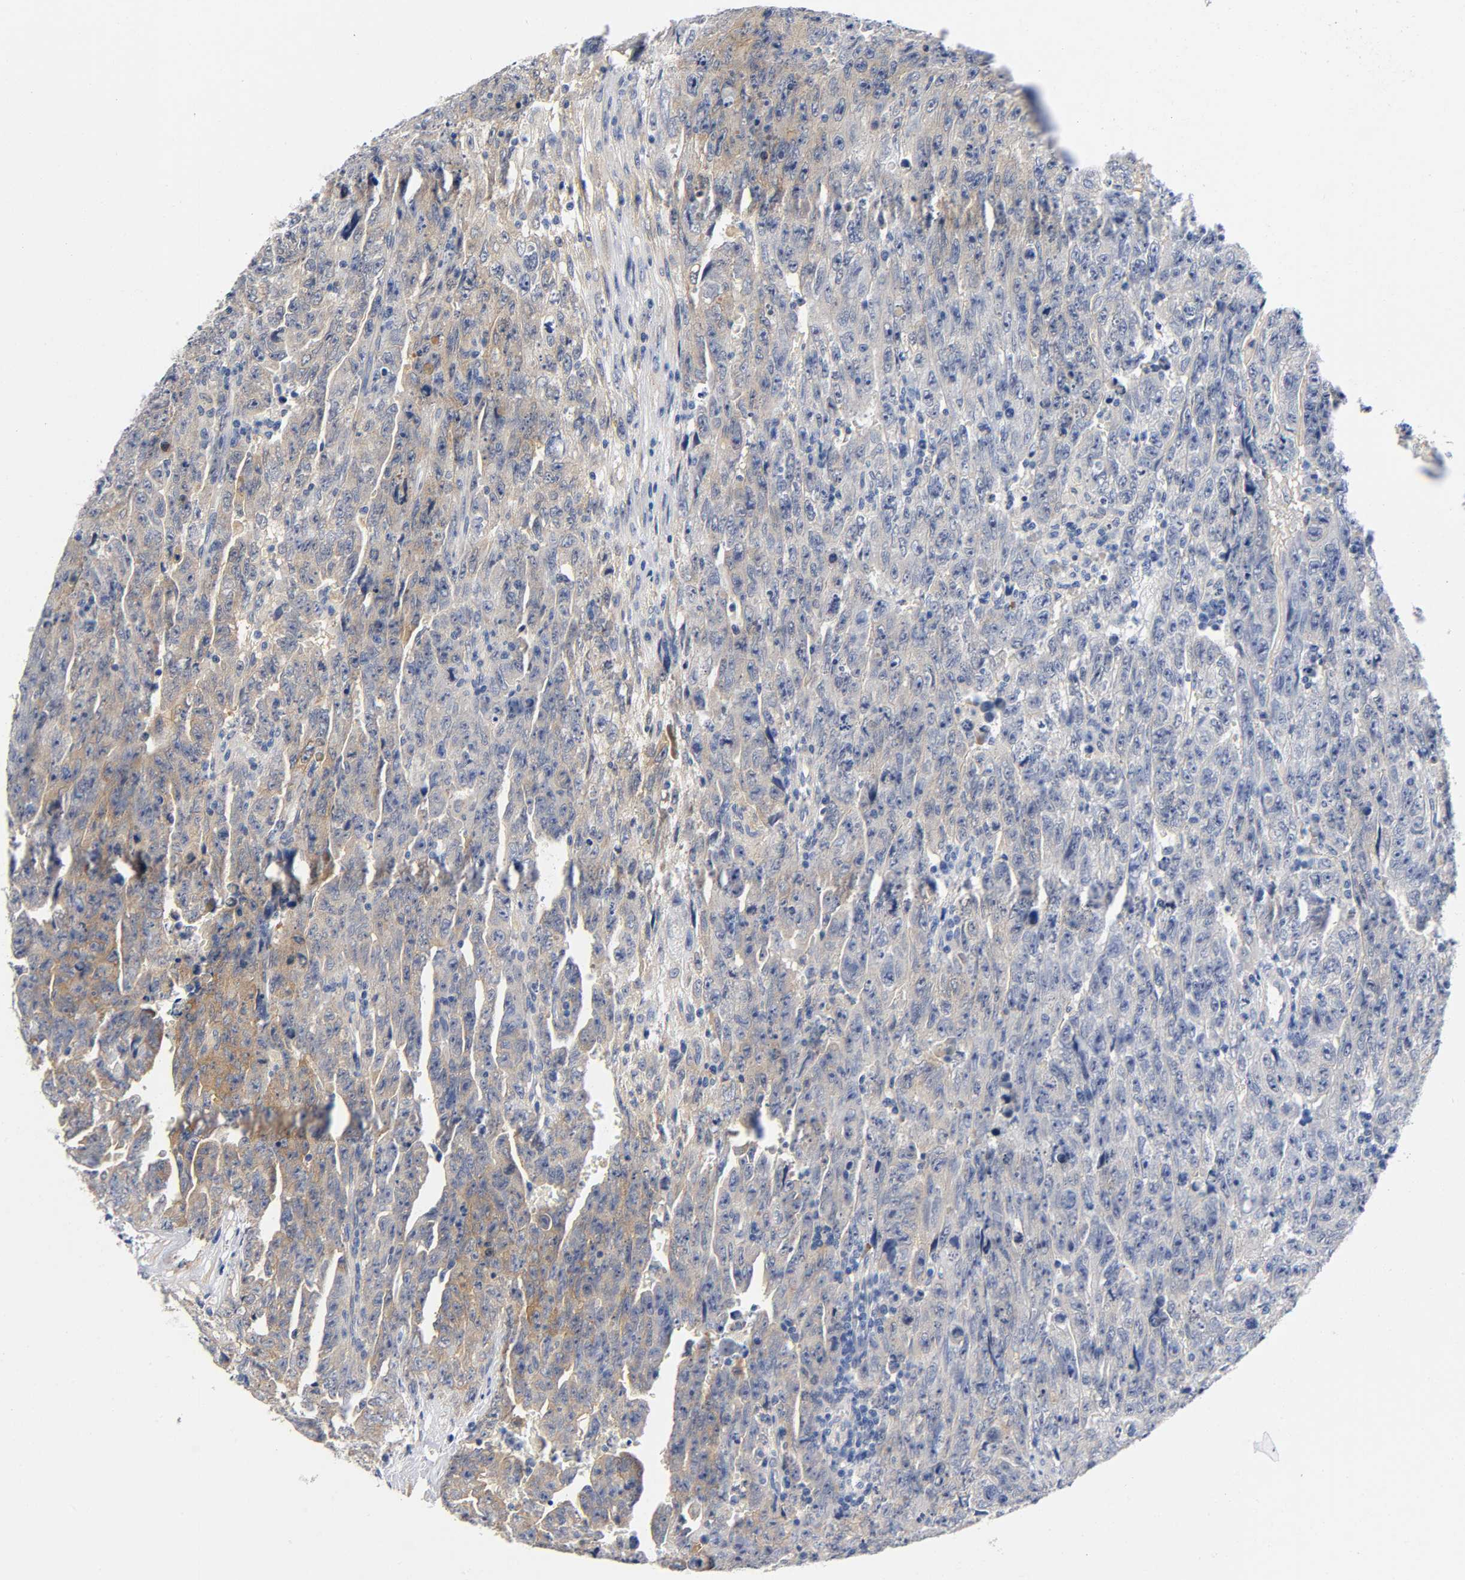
{"staining": {"intensity": "weak", "quantity": "25%-75%", "location": "cytoplasmic/membranous"}, "tissue": "testis cancer", "cell_type": "Tumor cells", "image_type": "cancer", "snomed": [{"axis": "morphology", "description": "Carcinoma, Embryonal, NOS"}, {"axis": "topography", "description": "Testis"}], "caption": "A histopathology image showing weak cytoplasmic/membranous expression in approximately 25%-75% of tumor cells in embryonal carcinoma (testis), as visualized by brown immunohistochemical staining.", "gene": "TNC", "patient": {"sex": "male", "age": 28}}